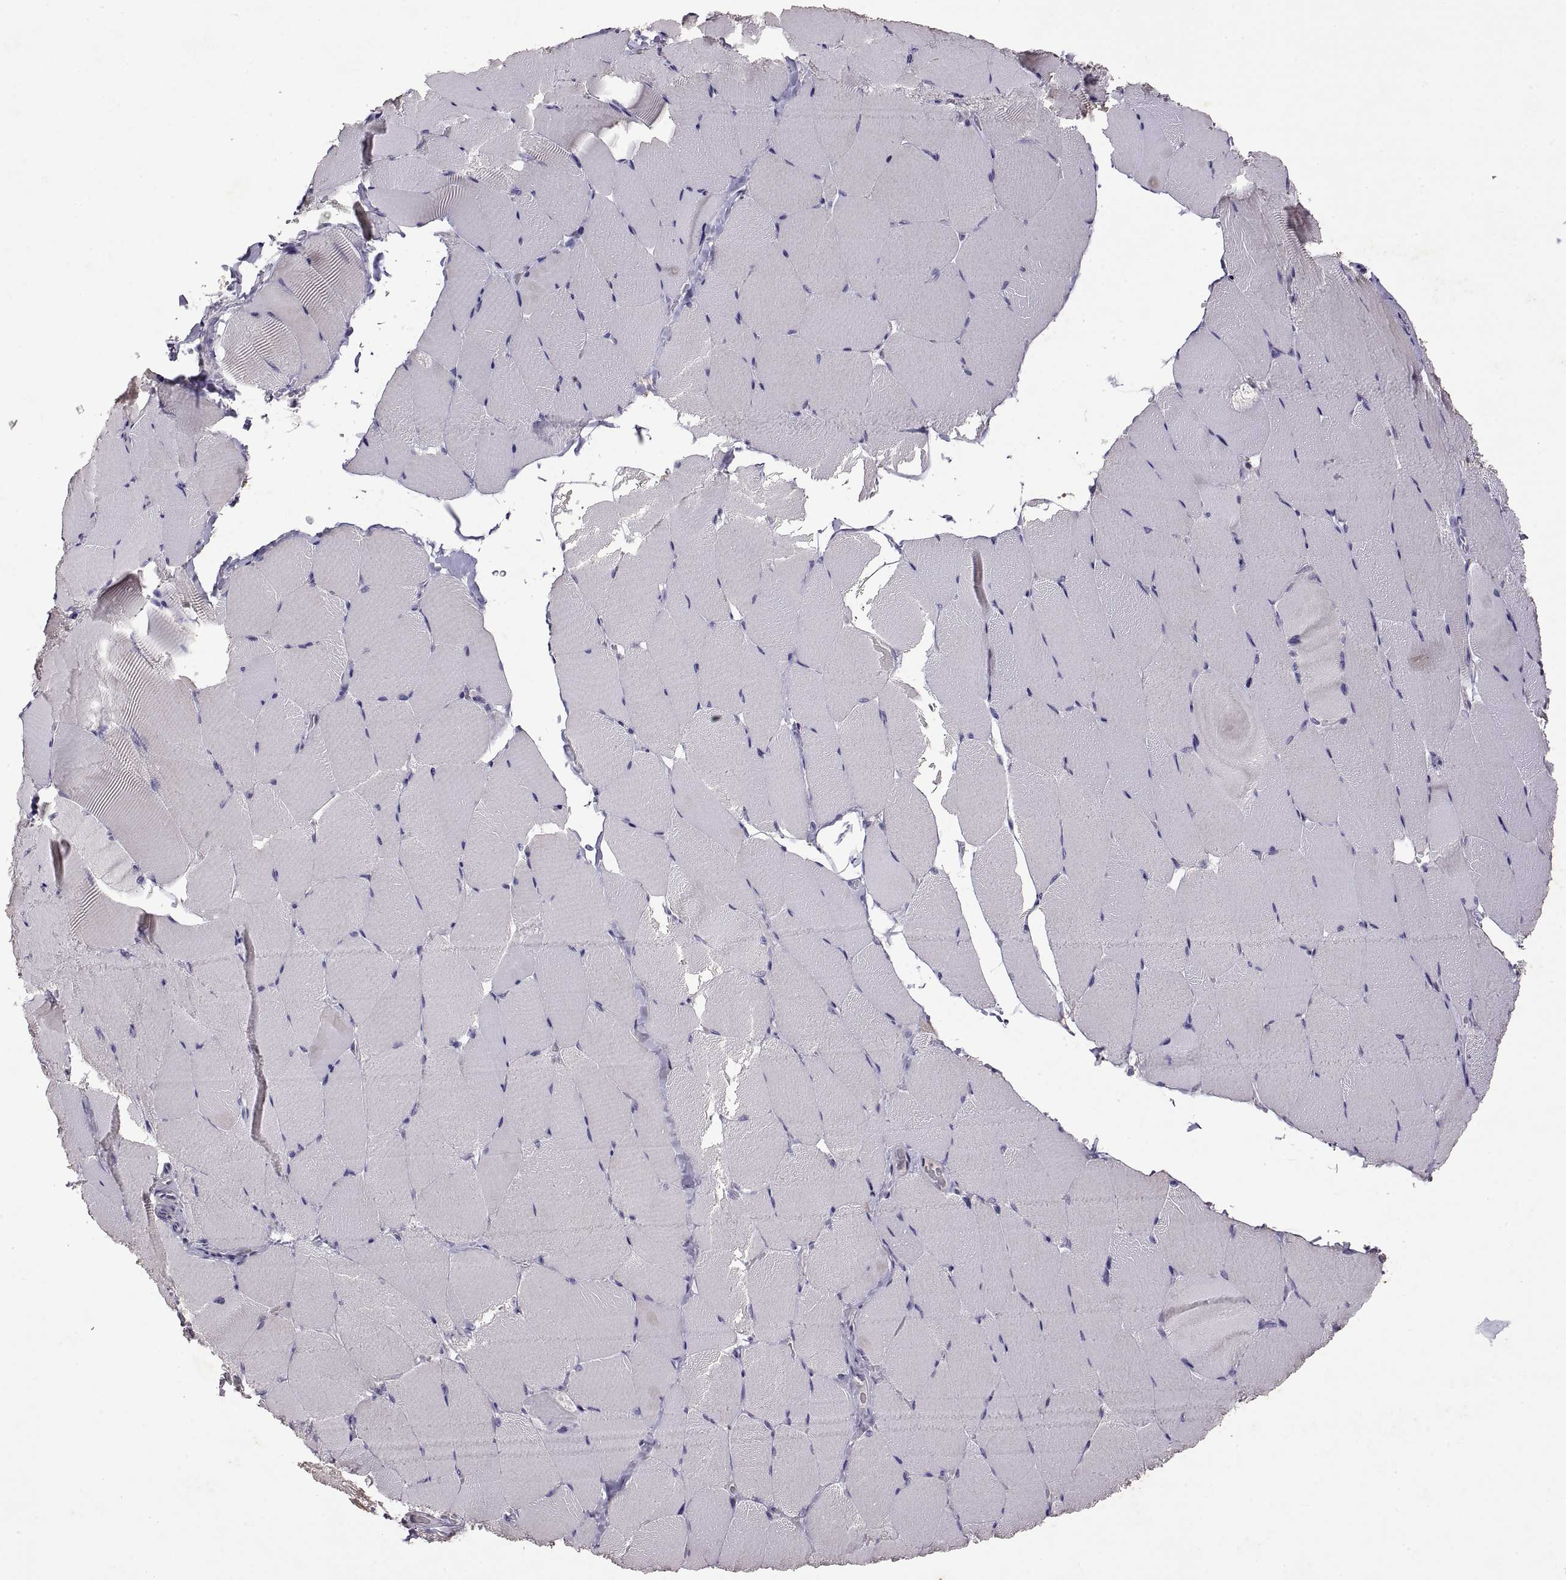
{"staining": {"intensity": "negative", "quantity": "none", "location": "none"}, "tissue": "skeletal muscle", "cell_type": "Myocytes", "image_type": "normal", "snomed": [{"axis": "morphology", "description": "Normal tissue, NOS"}, {"axis": "topography", "description": "Skeletal muscle"}], "caption": "Skeletal muscle stained for a protein using immunohistochemistry (IHC) displays no positivity myocytes.", "gene": "DEFB136", "patient": {"sex": "female", "age": 37}}